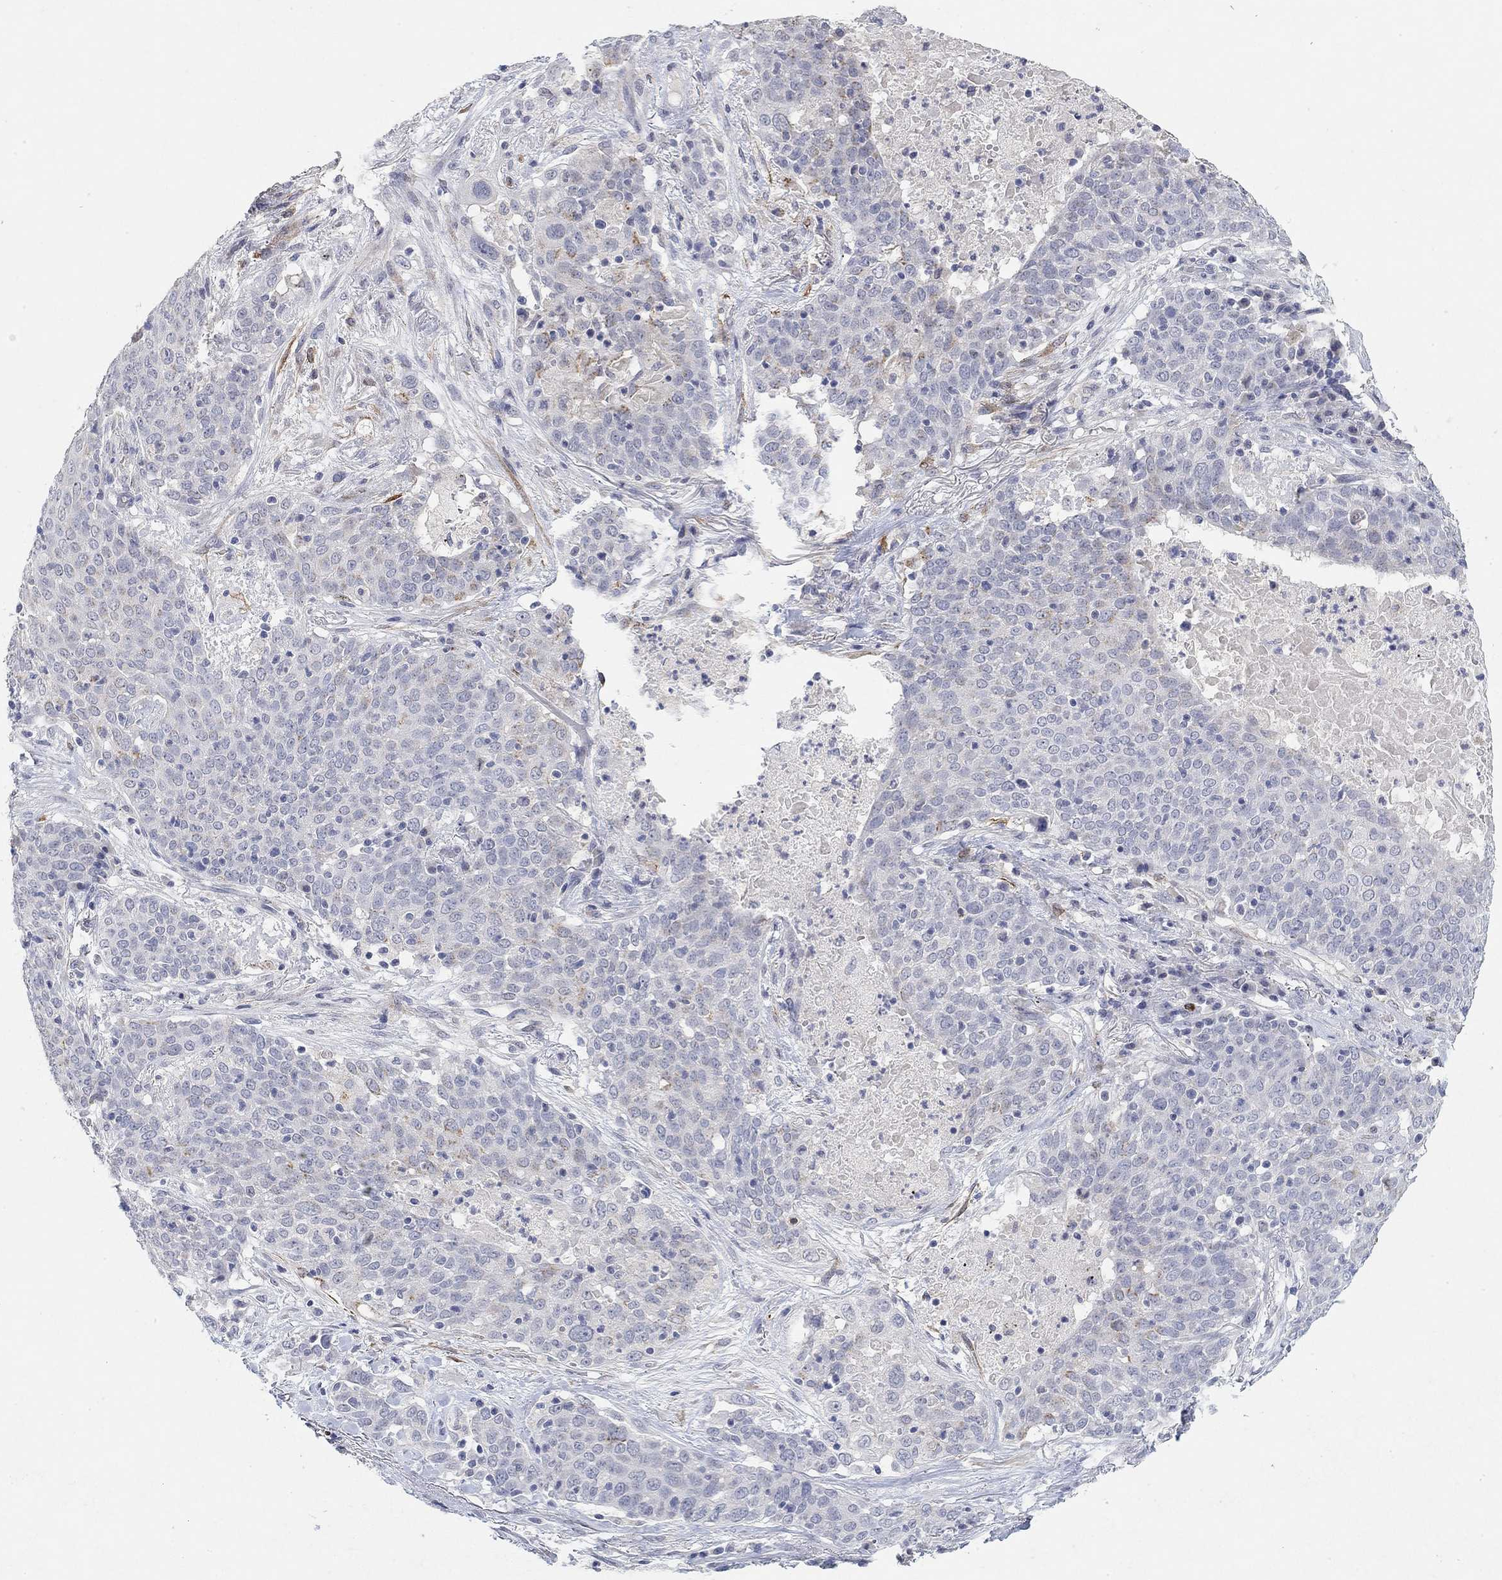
{"staining": {"intensity": "negative", "quantity": "none", "location": "none"}, "tissue": "lung cancer", "cell_type": "Tumor cells", "image_type": "cancer", "snomed": [{"axis": "morphology", "description": "Squamous cell carcinoma, NOS"}, {"axis": "topography", "description": "Lung"}], "caption": "IHC micrograph of lung cancer (squamous cell carcinoma) stained for a protein (brown), which shows no staining in tumor cells.", "gene": "VAT1L", "patient": {"sex": "male", "age": 82}}